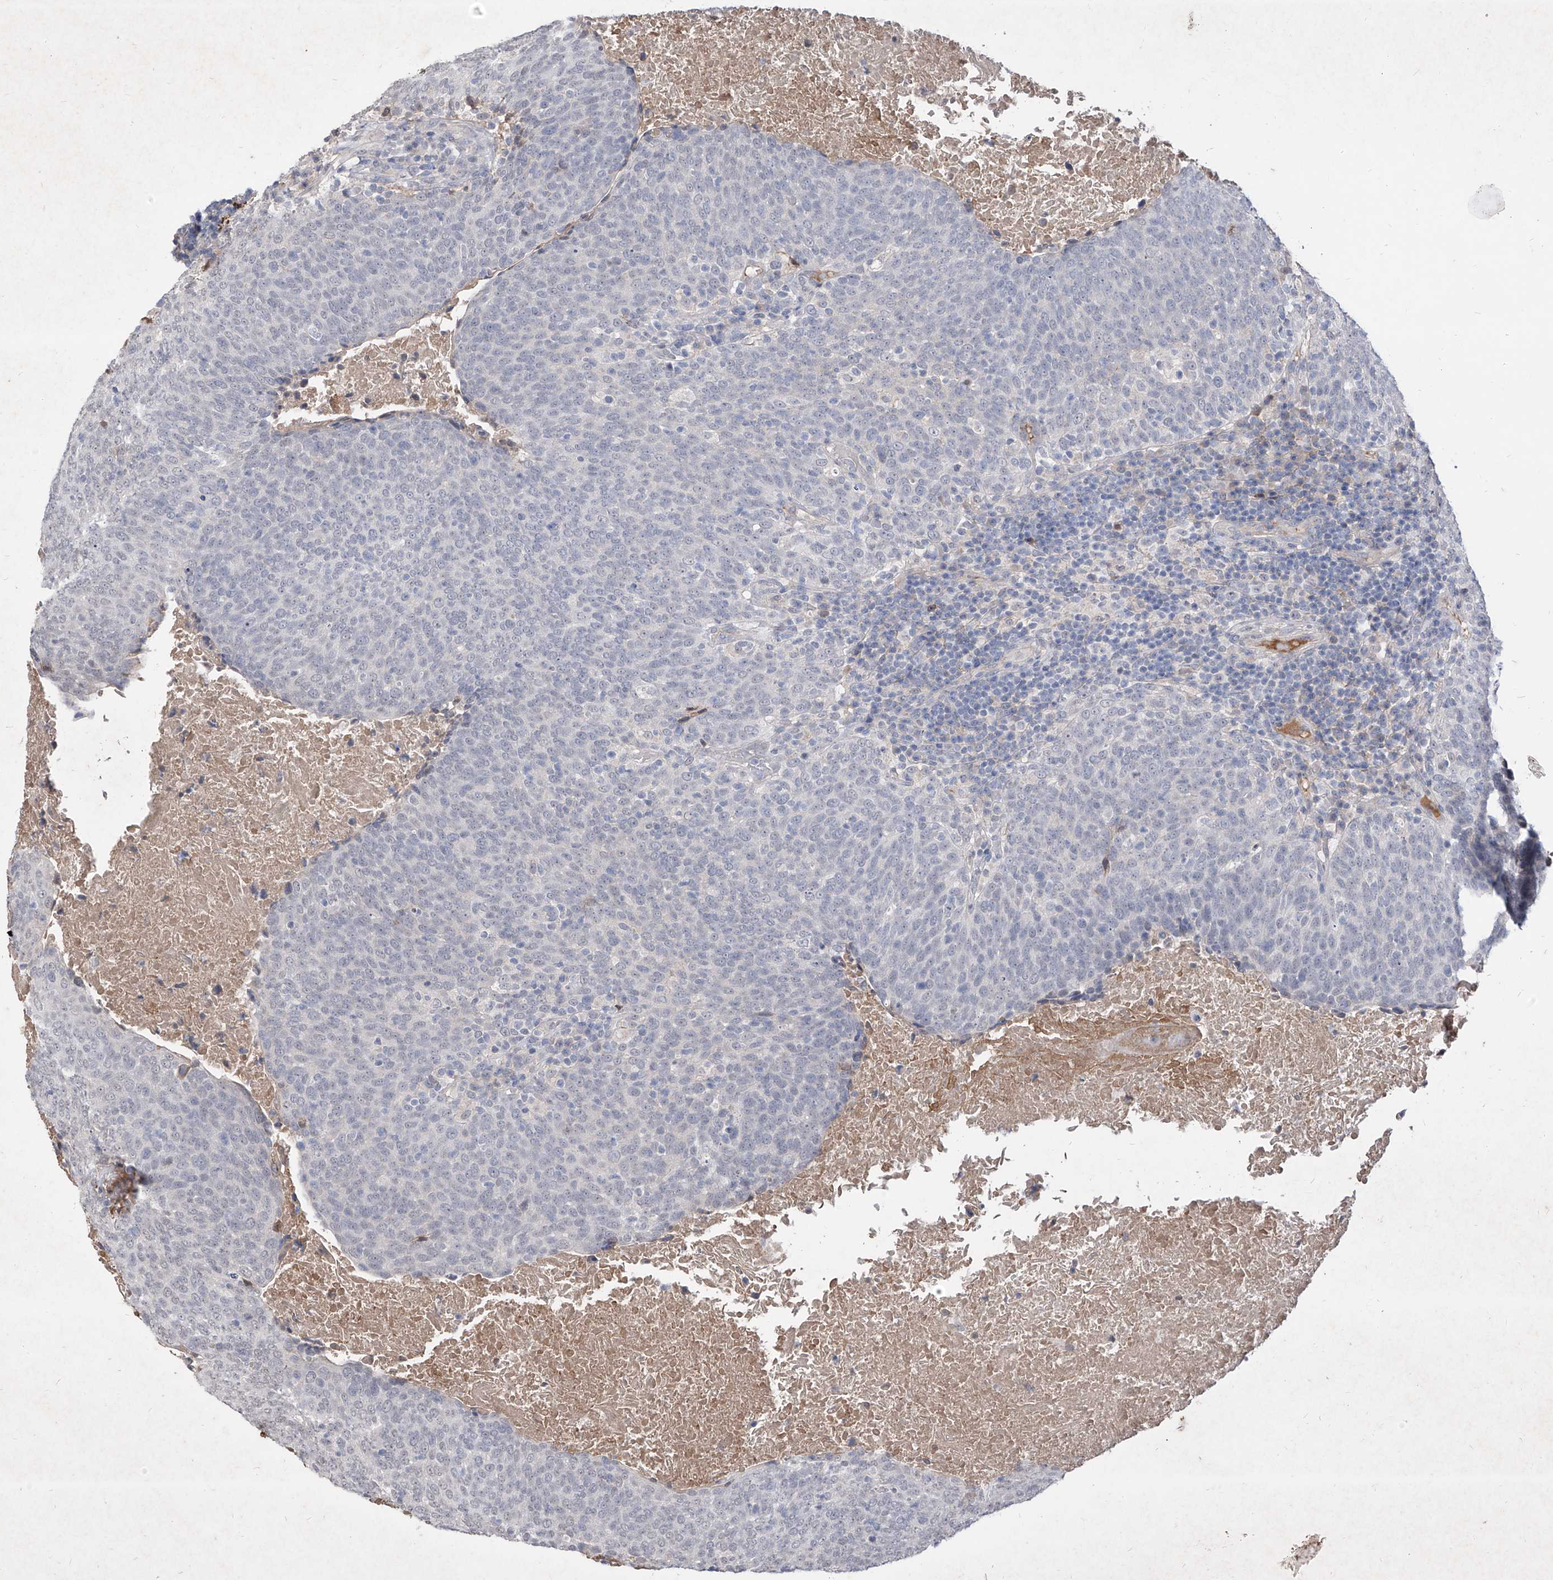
{"staining": {"intensity": "negative", "quantity": "none", "location": "none"}, "tissue": "head and neck cancer", "cell_type": "Tumor cells", "image_type": "cancer", "snomed": [{"axis": "morphology", "description": "Squamous cell carcinoma, NOS"}, {"axis": "morphology", "description": "Squamous cell carcinoma, metastatic, NOS"}, {"axis": "topography", "description": "Lymph node"}, {"axis": "topography", "description": "Head-Neck"}], "caption": "Human head and neck cancer (squamous cell carcinoma) stained for a protein using IHC reveals no positivity in tumor cells.", "gene": "C4A", "patient": {"sex": "male", "age": 62}}